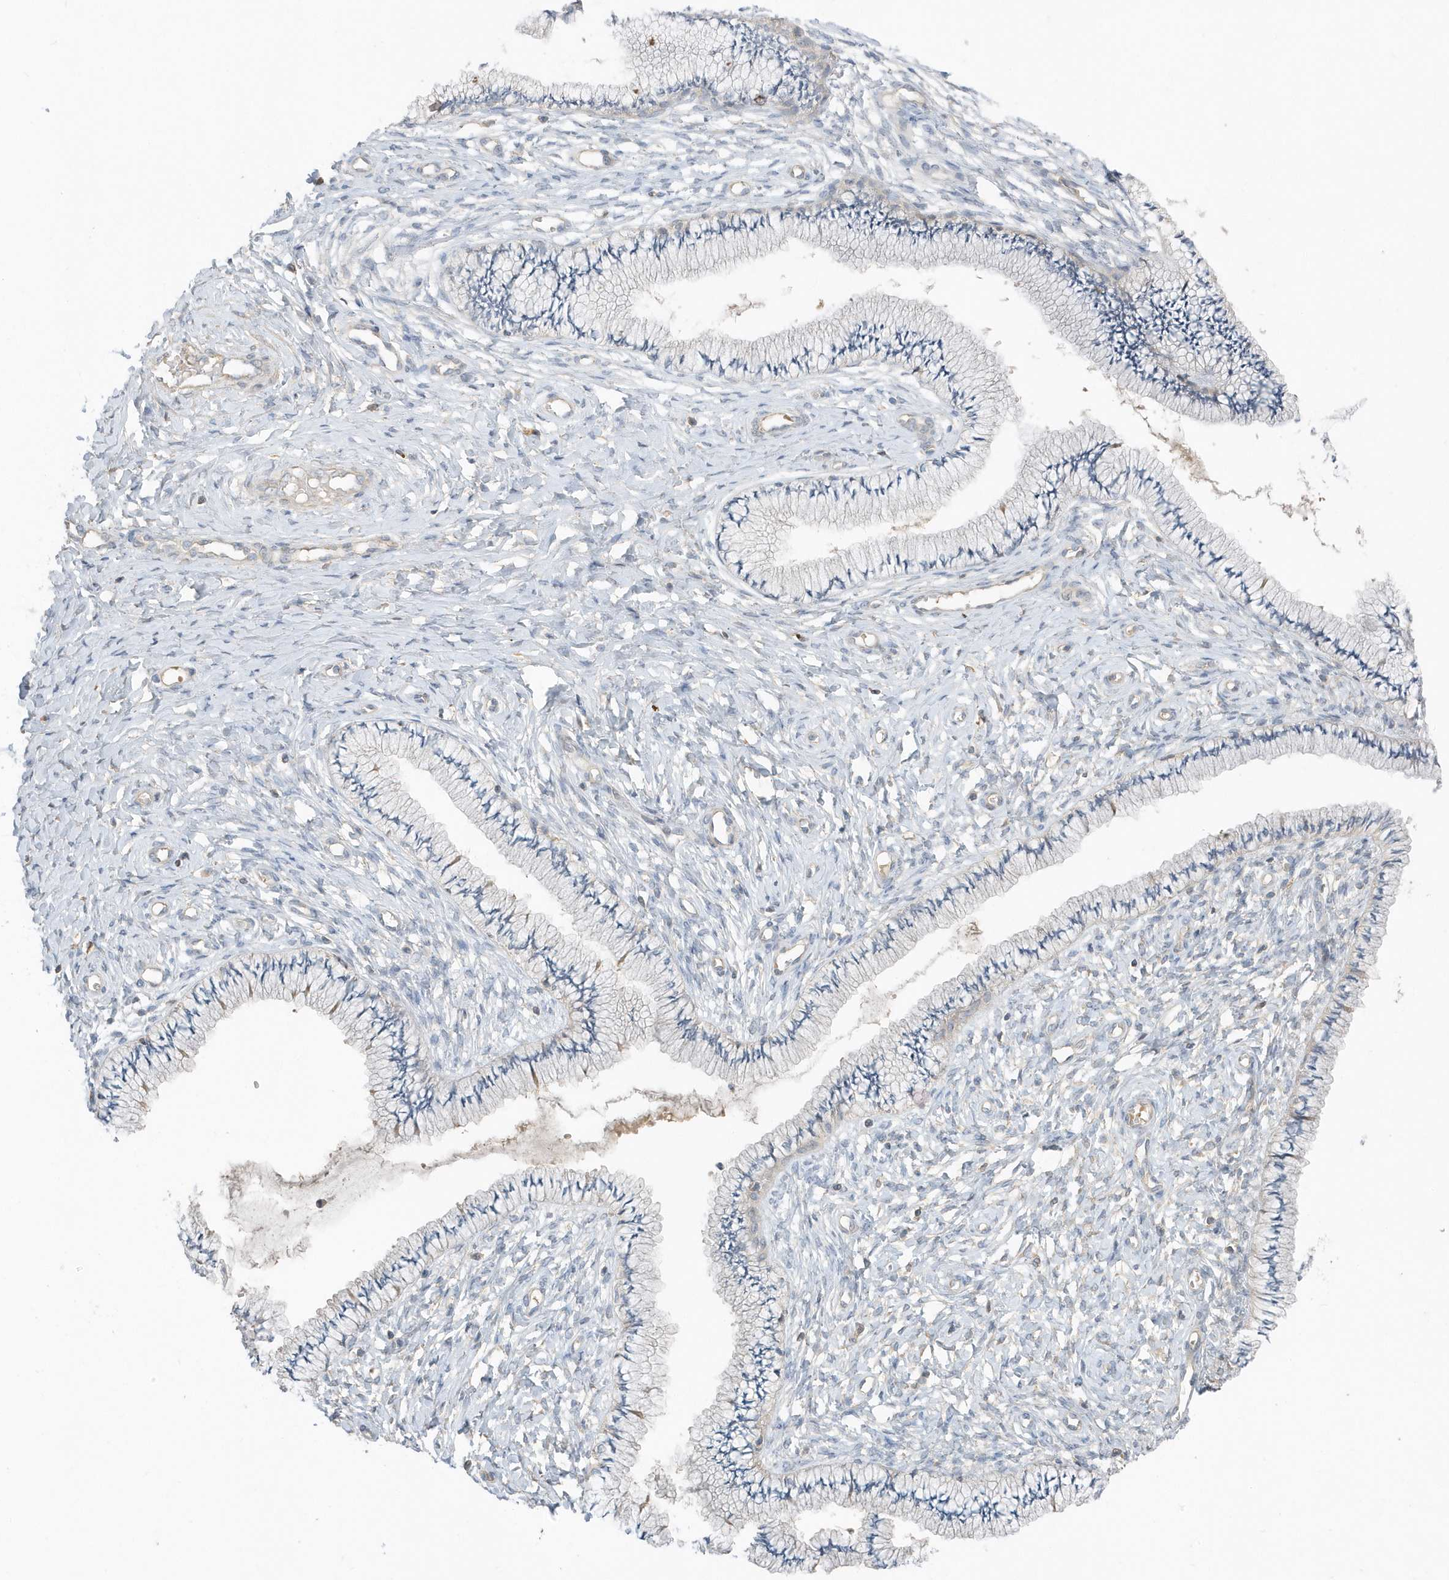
{"staining": {"intensity": "negative", "quantity": "none", "location": "none"}, "tissue": "cervix", "cell_type": "Glandular cells", "image_type": "normal", "snomed": [{"axis": "morphology", "description": "Normal tissue, NOS"}, {"axis": "topography", "description": "Cervix"}], "caption": "Normal cervix was stained to show a protein in brown. There is no significant staining in glandular cells.", "gene": "USP53", "patient": {"sex": "female", "age": 36}}